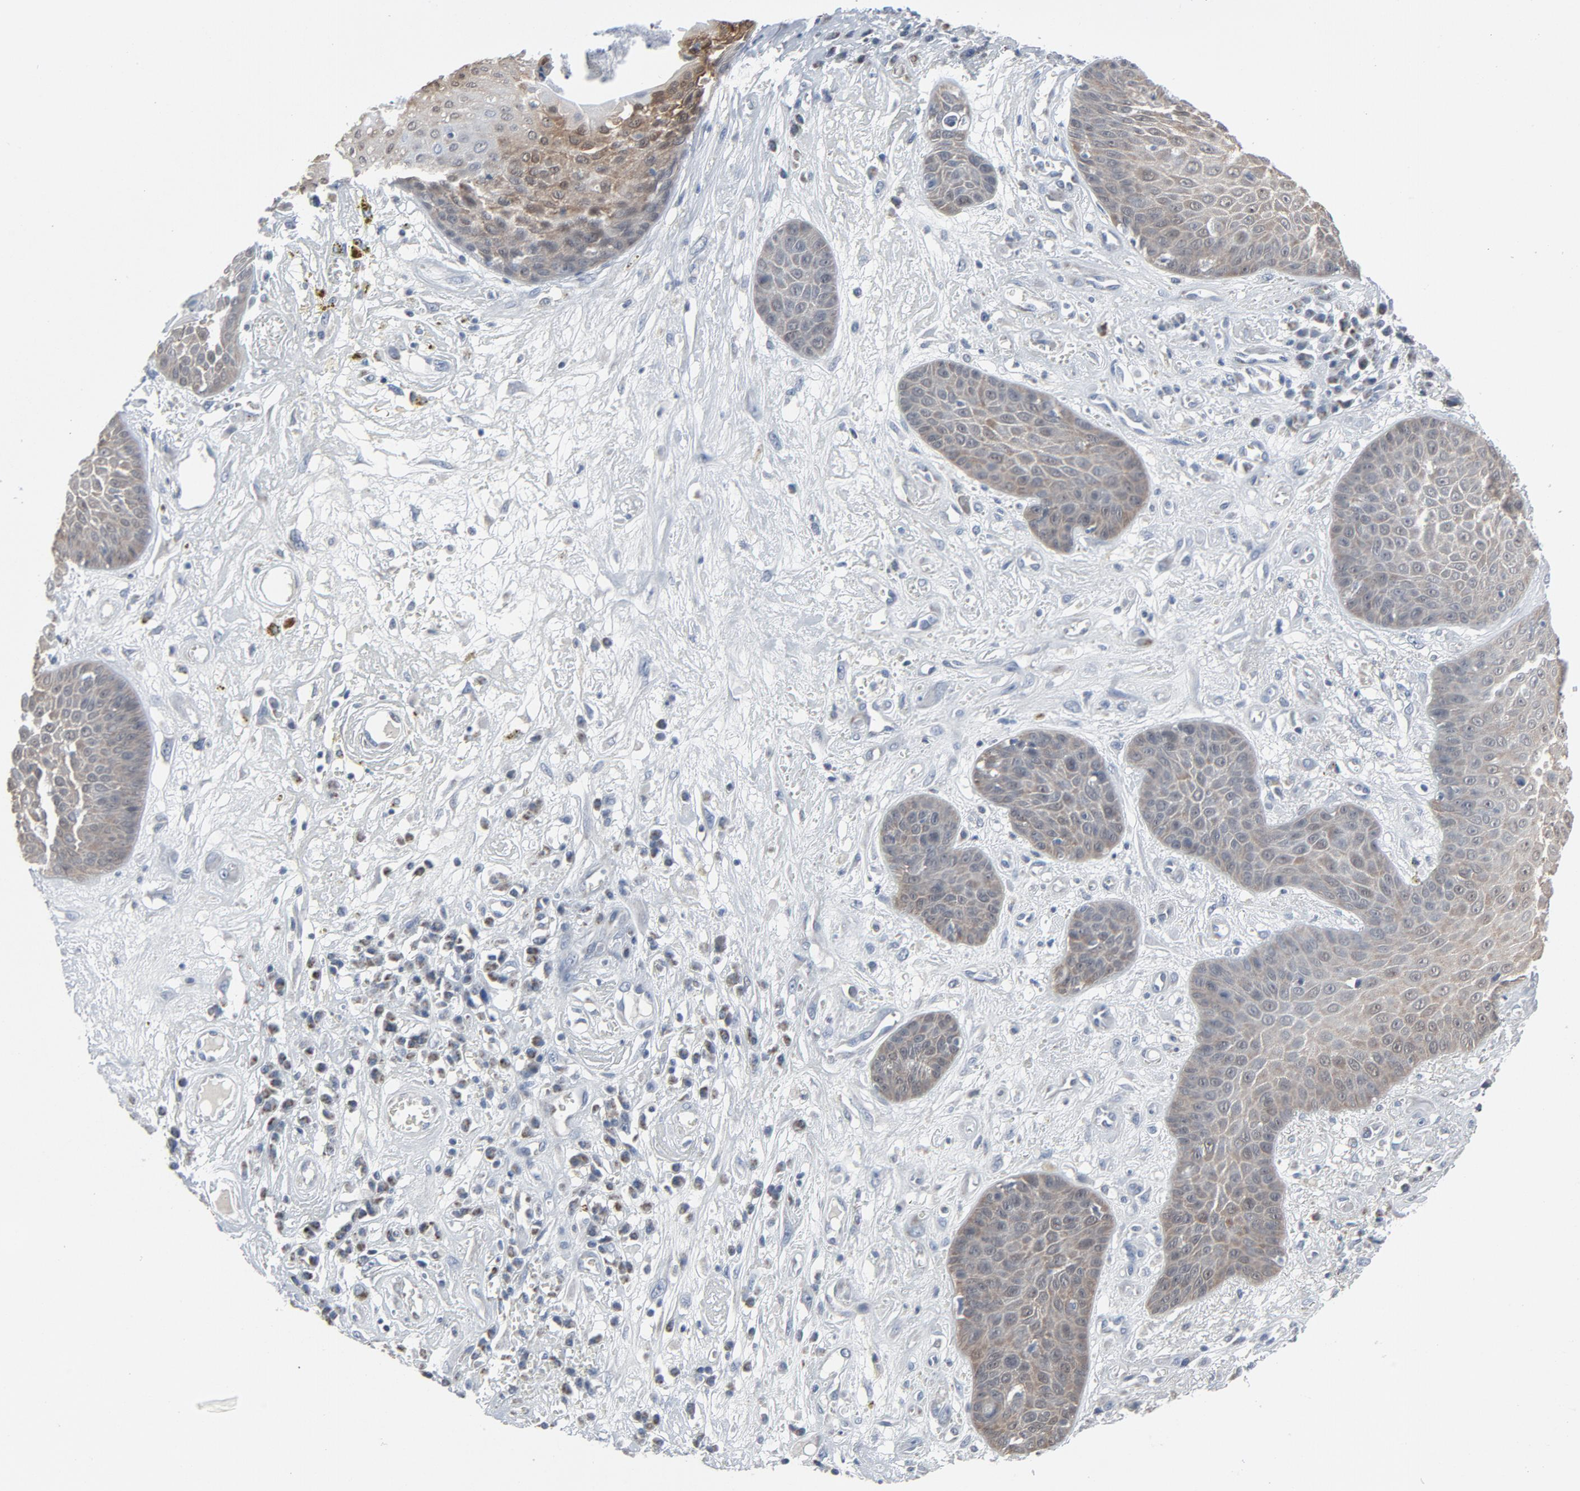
{"staining": {"intensity": "weak", "quantity": "<25%", "location": "cytoplasmic/membranous"}, "tissue": "skin cancer", "cell_type": "Tumor cells", "image_type": "cancer", "snomed": [{"axis": "morphology", "description": "Squamous cell carcinoma, NOS"}, {"axis": "topography", "description": "Skin"}], "caption": "This is an IHC image of human squamous cell carcinoma (skin). There is no expression in tumor cells.", "gene": "GPX2", "patient": {"sex": "male", "age": 65}}